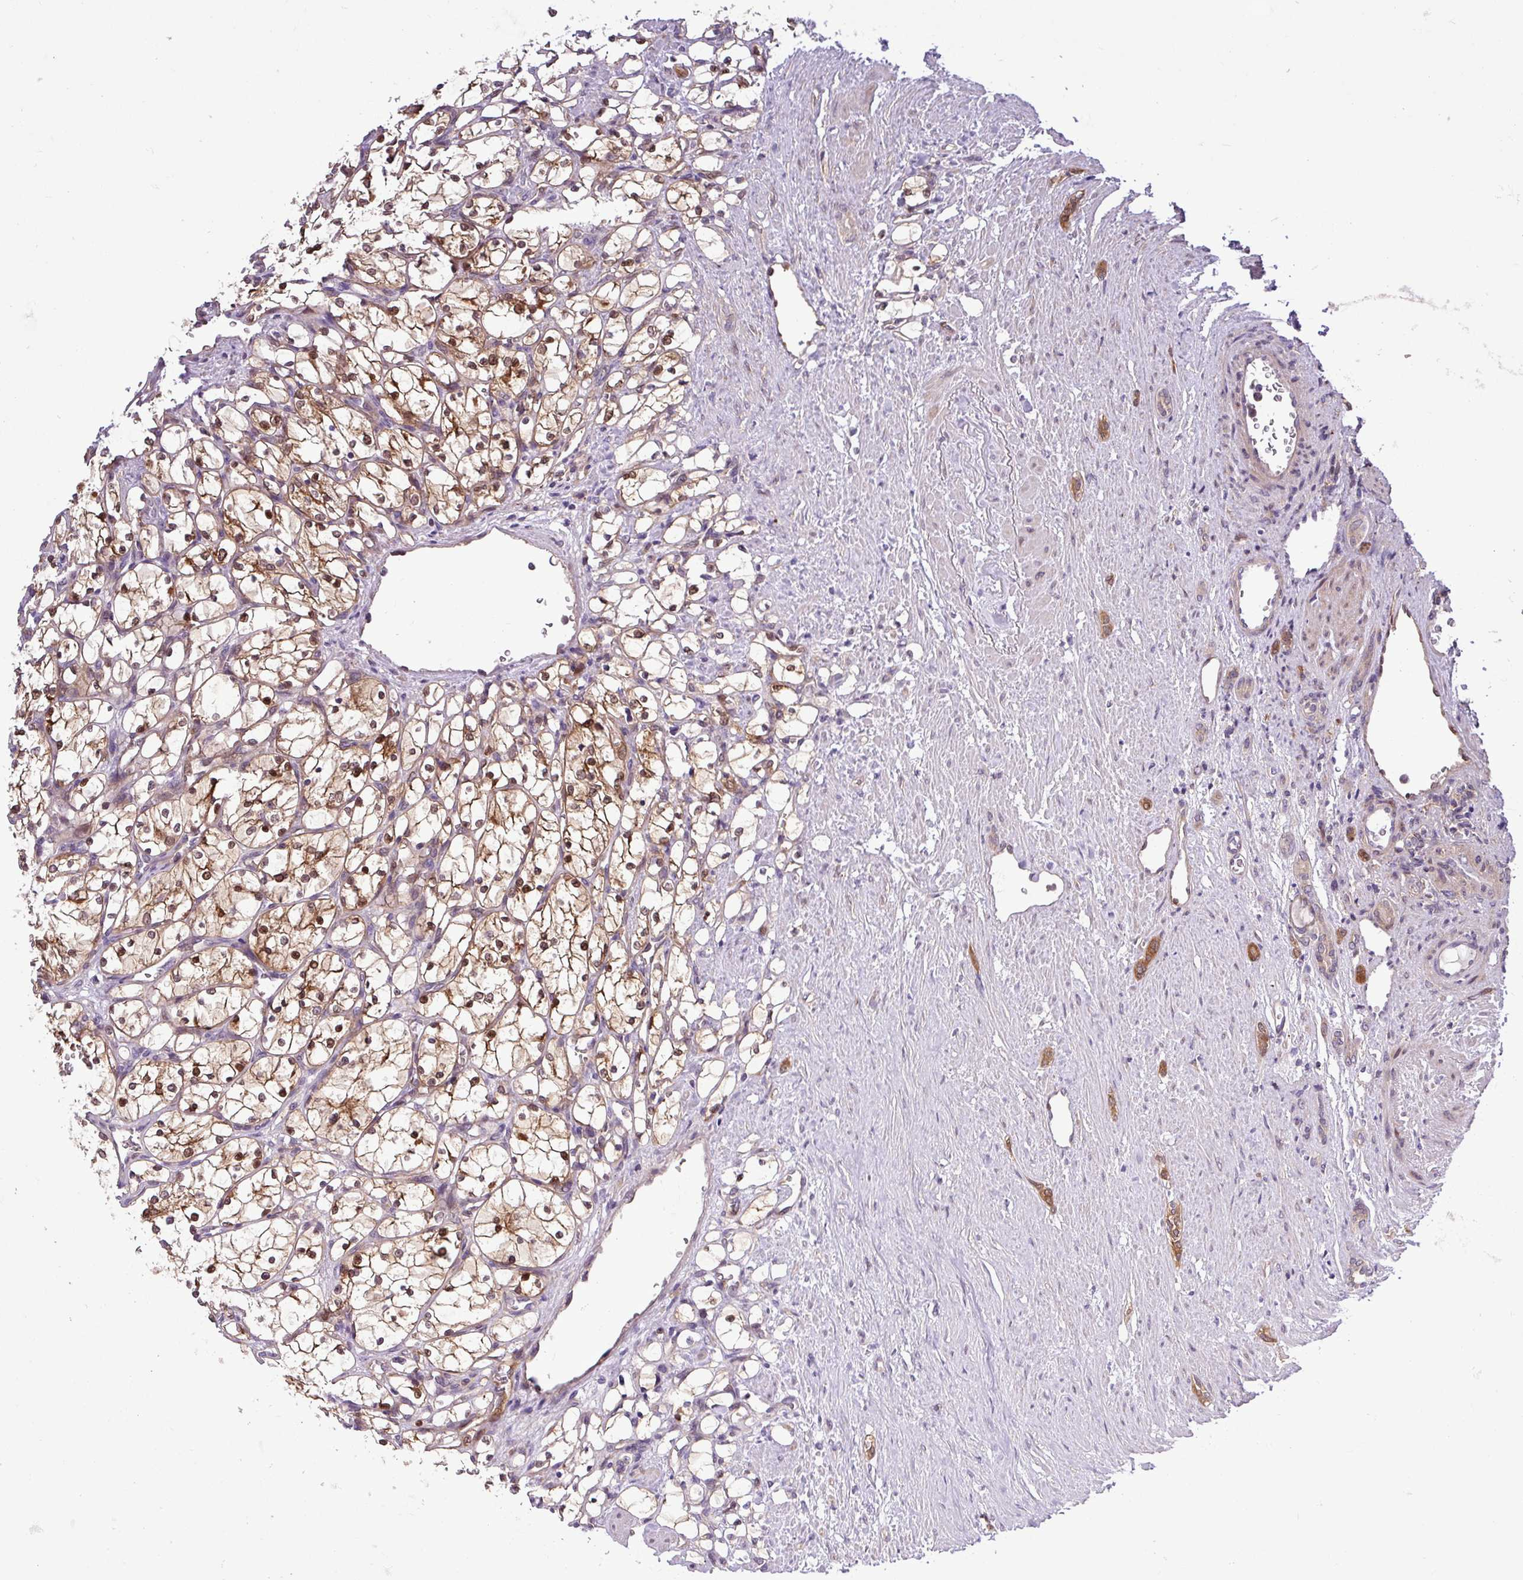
{"staining": {"intensity": "strong", "quantity": "25%-75%", "location": "cytoplasmic/membranous,nuclear"}, "tissue": "renal cancer", "cell_type": "Tumor cells", "image_type": "cancer", "snomed": [{"axis": "morphology", "description": "Adenocarcinoma, NOS"}, {"axis": "topography", "description": "Kidney"}], "caption": "An immunohistochemistry histopathology image of neoplastic tissue is shown. Protein staining in brown shows strong cytoplasmic/membranous and nuclear positivity in renal cancer (adenocarcinoma) within tumor cells.", "gene": "CARHSP1", "patient": {"sex": "female", "age": 69}}